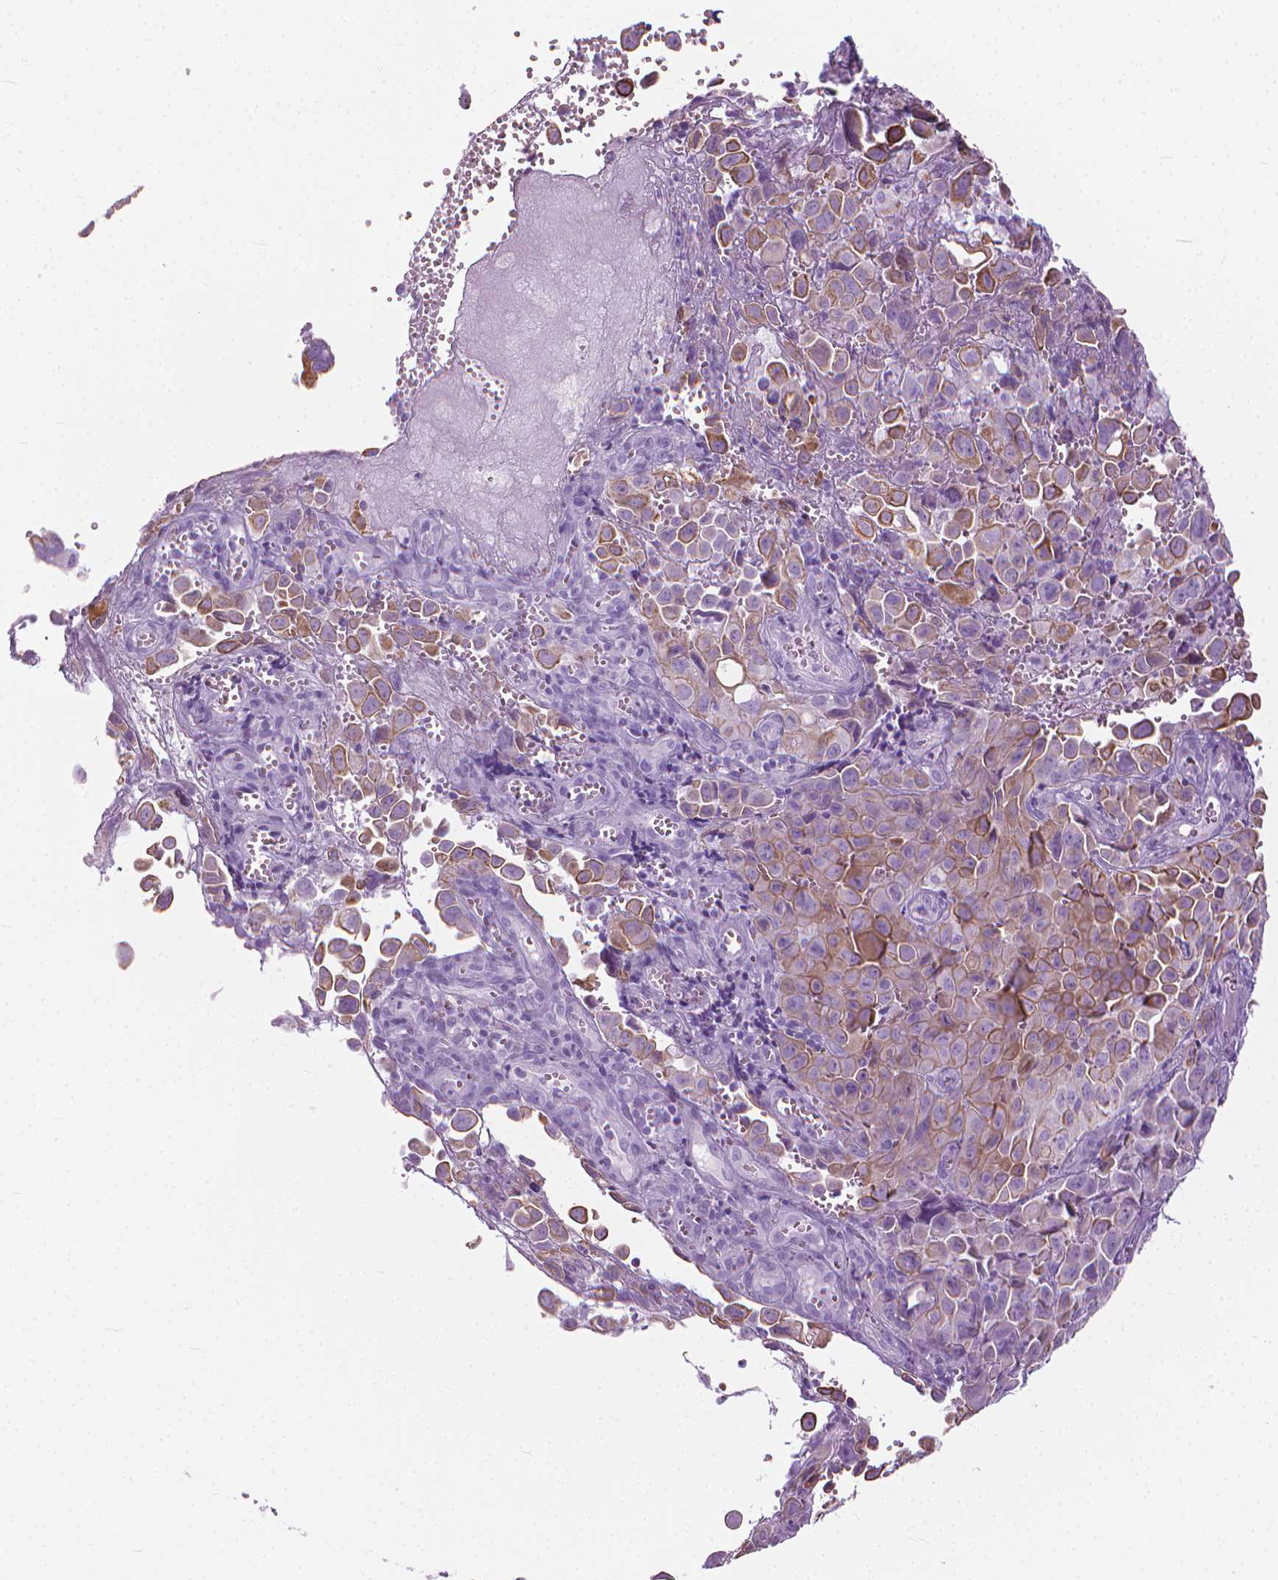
{"staining": {"intensity": "moderate", "quantity": "<25%", "location": "cytoplasmic/membranous"}, "tissue": "cervical cancer", "cell_type": "Tumor cells", "image_type": "cancer", "snomed": [{"axis": "morphology", "description": "Squamous cell carcinoma, NOS"}, {"axis": "topography", "description": "Cervix"}], "caption": "Protein expression analysis of cervical cancer demonstrates moderate cytoplasmic/membranous staining in about <25% of tumor cells. Using DAB (brown) and hematoxylin (blue) stains, captured at high magnification using brightfield microscopy.", "gene": "HTR2B", "patient": {"sex": "female", "age": 55}}